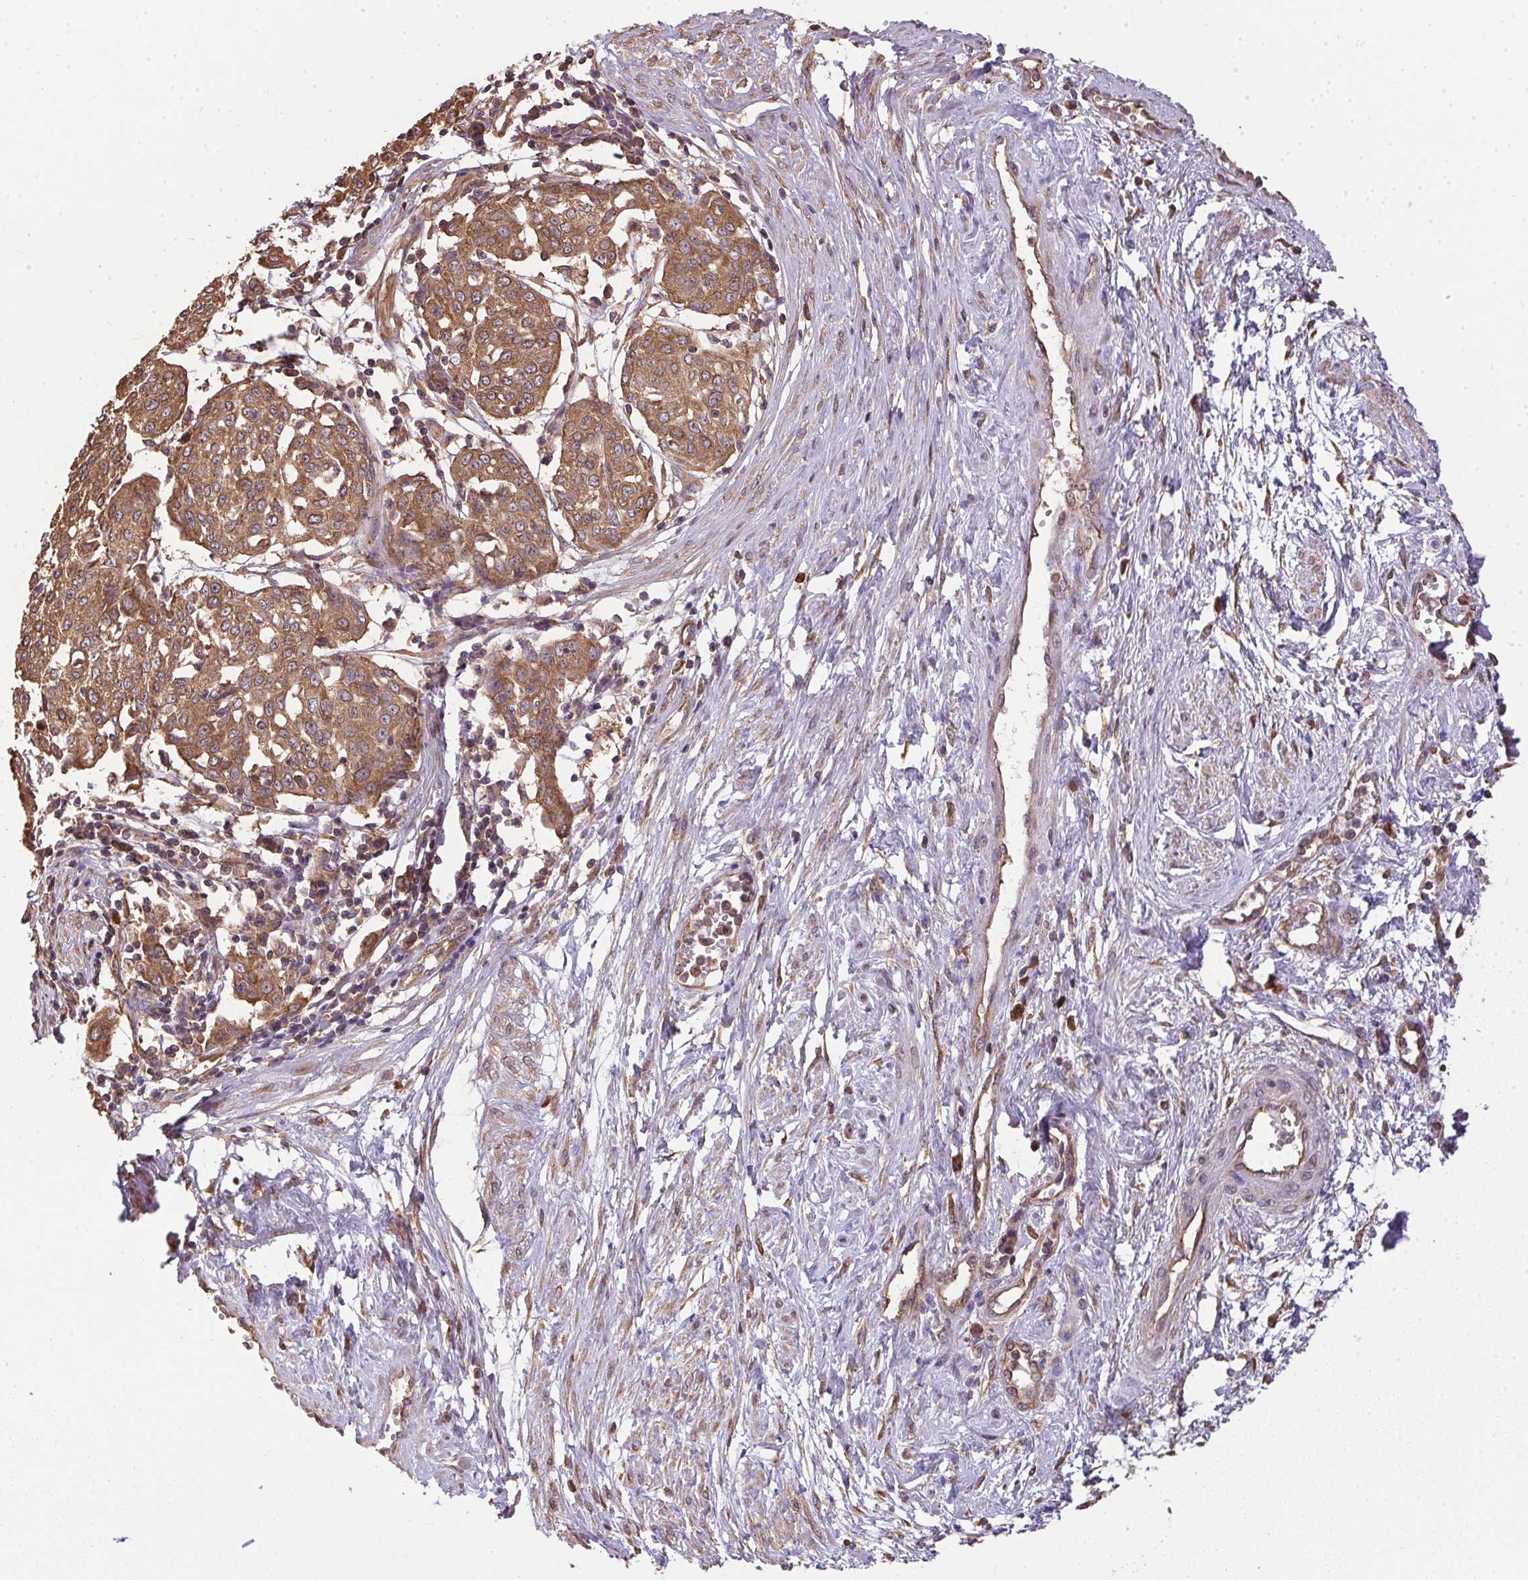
{"staining": {"intensity": "moderate", "quantity": ">75%", "location": "cytoplasmic/membranous"}, "tissue": "cervical cancer", "cell_type": "Tumor cells", "image_type": "cancer", "snomed": [{"axis": "morphology", "description": "Squamous cell carcinoma, NOS"}, {"axis": "topography", "description": "Cervix"}], "caption": "Protein analysis of cervical squamous cell carcinoma tissue displays moderate cytoplasmic/membranous positivity in approximately >75% of tumor cells. (DAB (3,3'-diaminobenzidine) IHC, brown staining for protein, blue staining for nuclei).", "gene": "EIF2S1", "patient": {"sex": "female", "age": 34}}